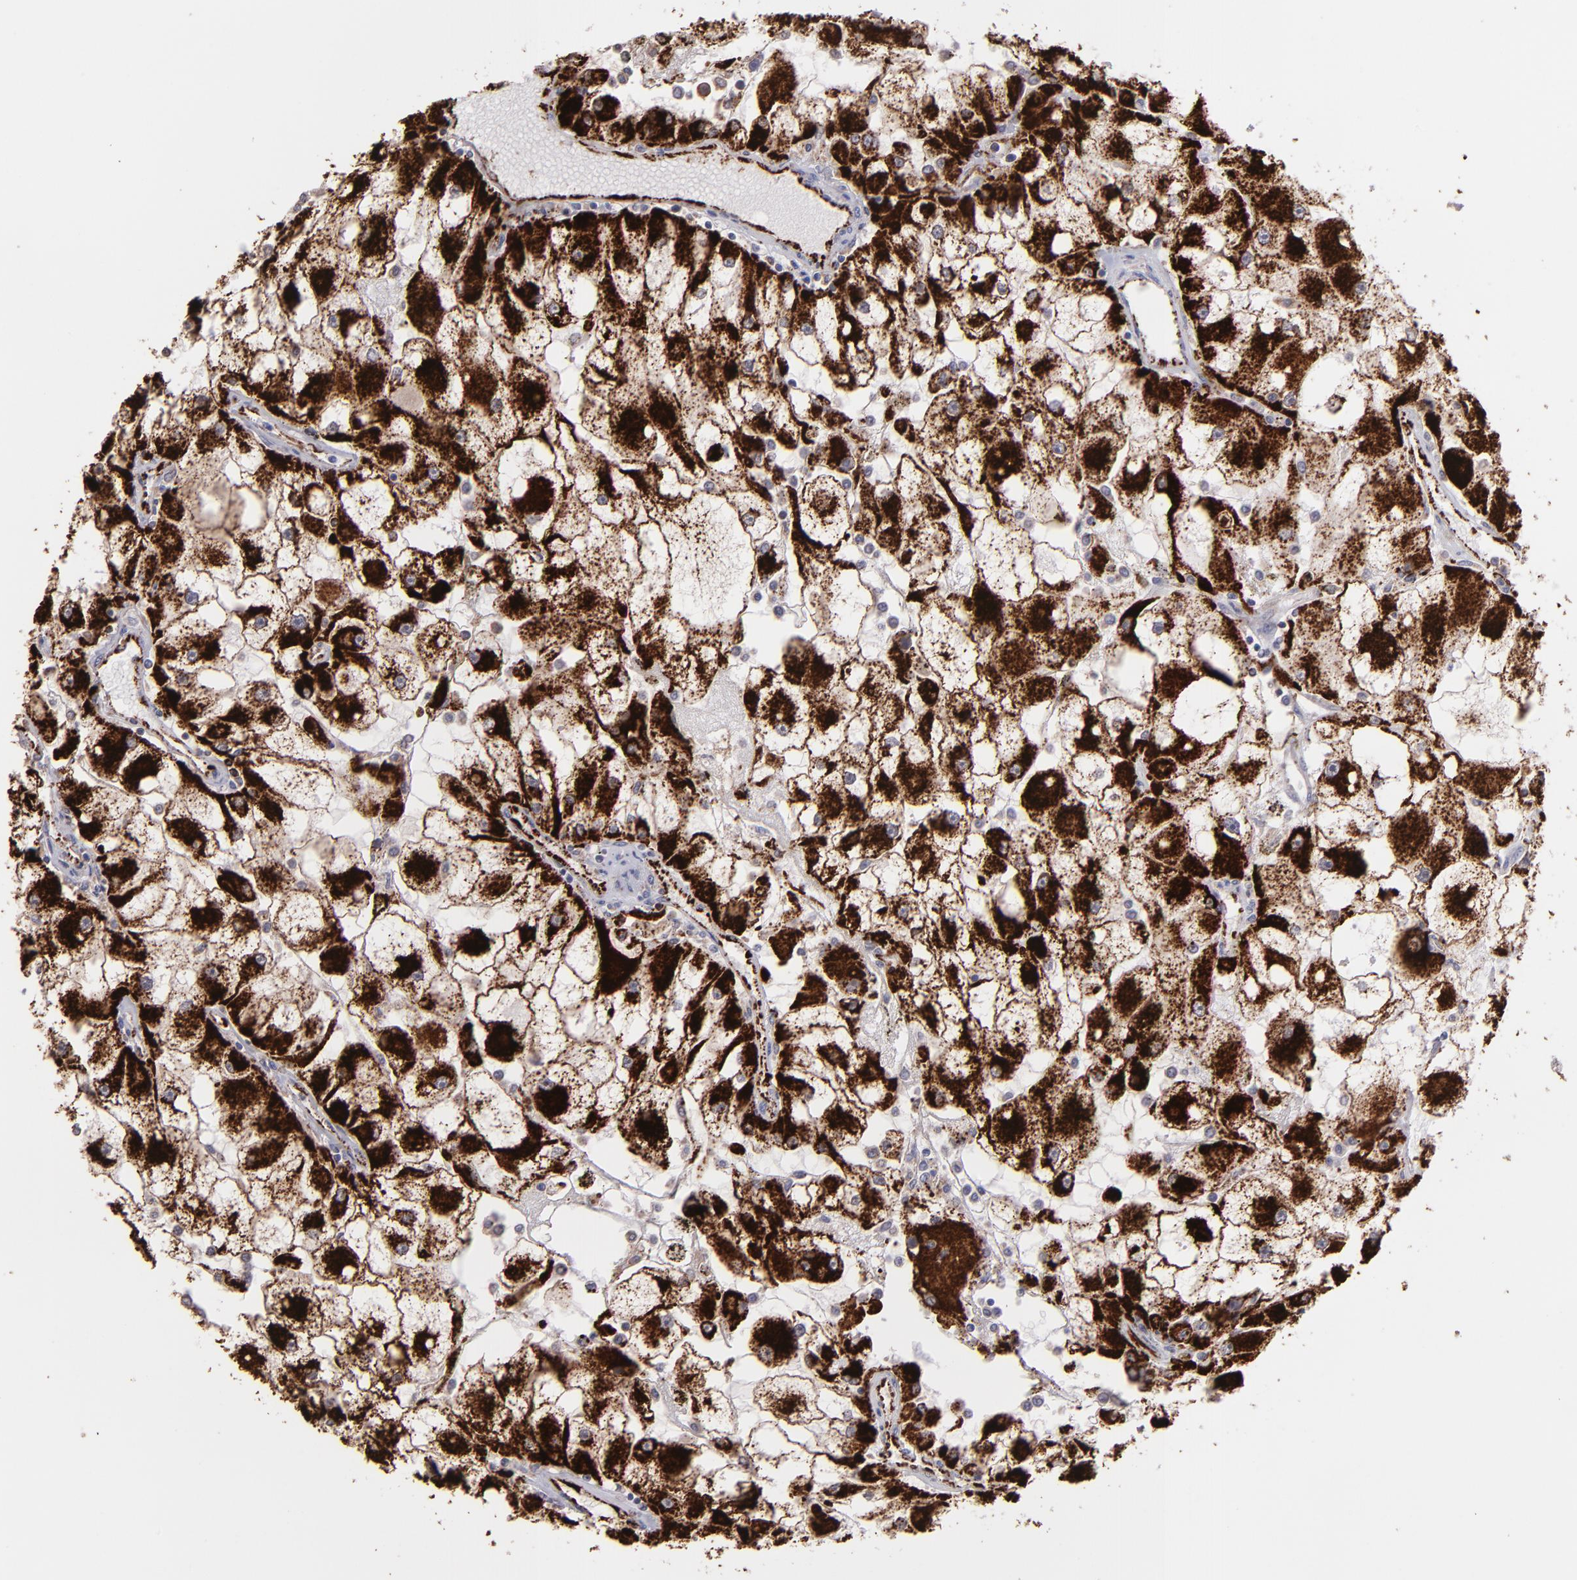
{"staining": {"intensity": "strong", "quantity": ">75%", "location": "cytoplasmic/membranous"}, "tissue": "renal cancer", "cell_type": "Tumor cells", "image_type": "cancer", "snomed": [{"axis": "morphology", "description": "Adenocarcinoma, NOS"}, {"axis": "topography", "description": "Kidney"}], "caption": "Adenocarcinoma (renal) stained for a protein (brown) reveals strong cytoplasmic/membranous positive positivity in approximately >75% of tumor cells.", "gene": "MAOB", "patient": {"sex": "female", "age": 73}}